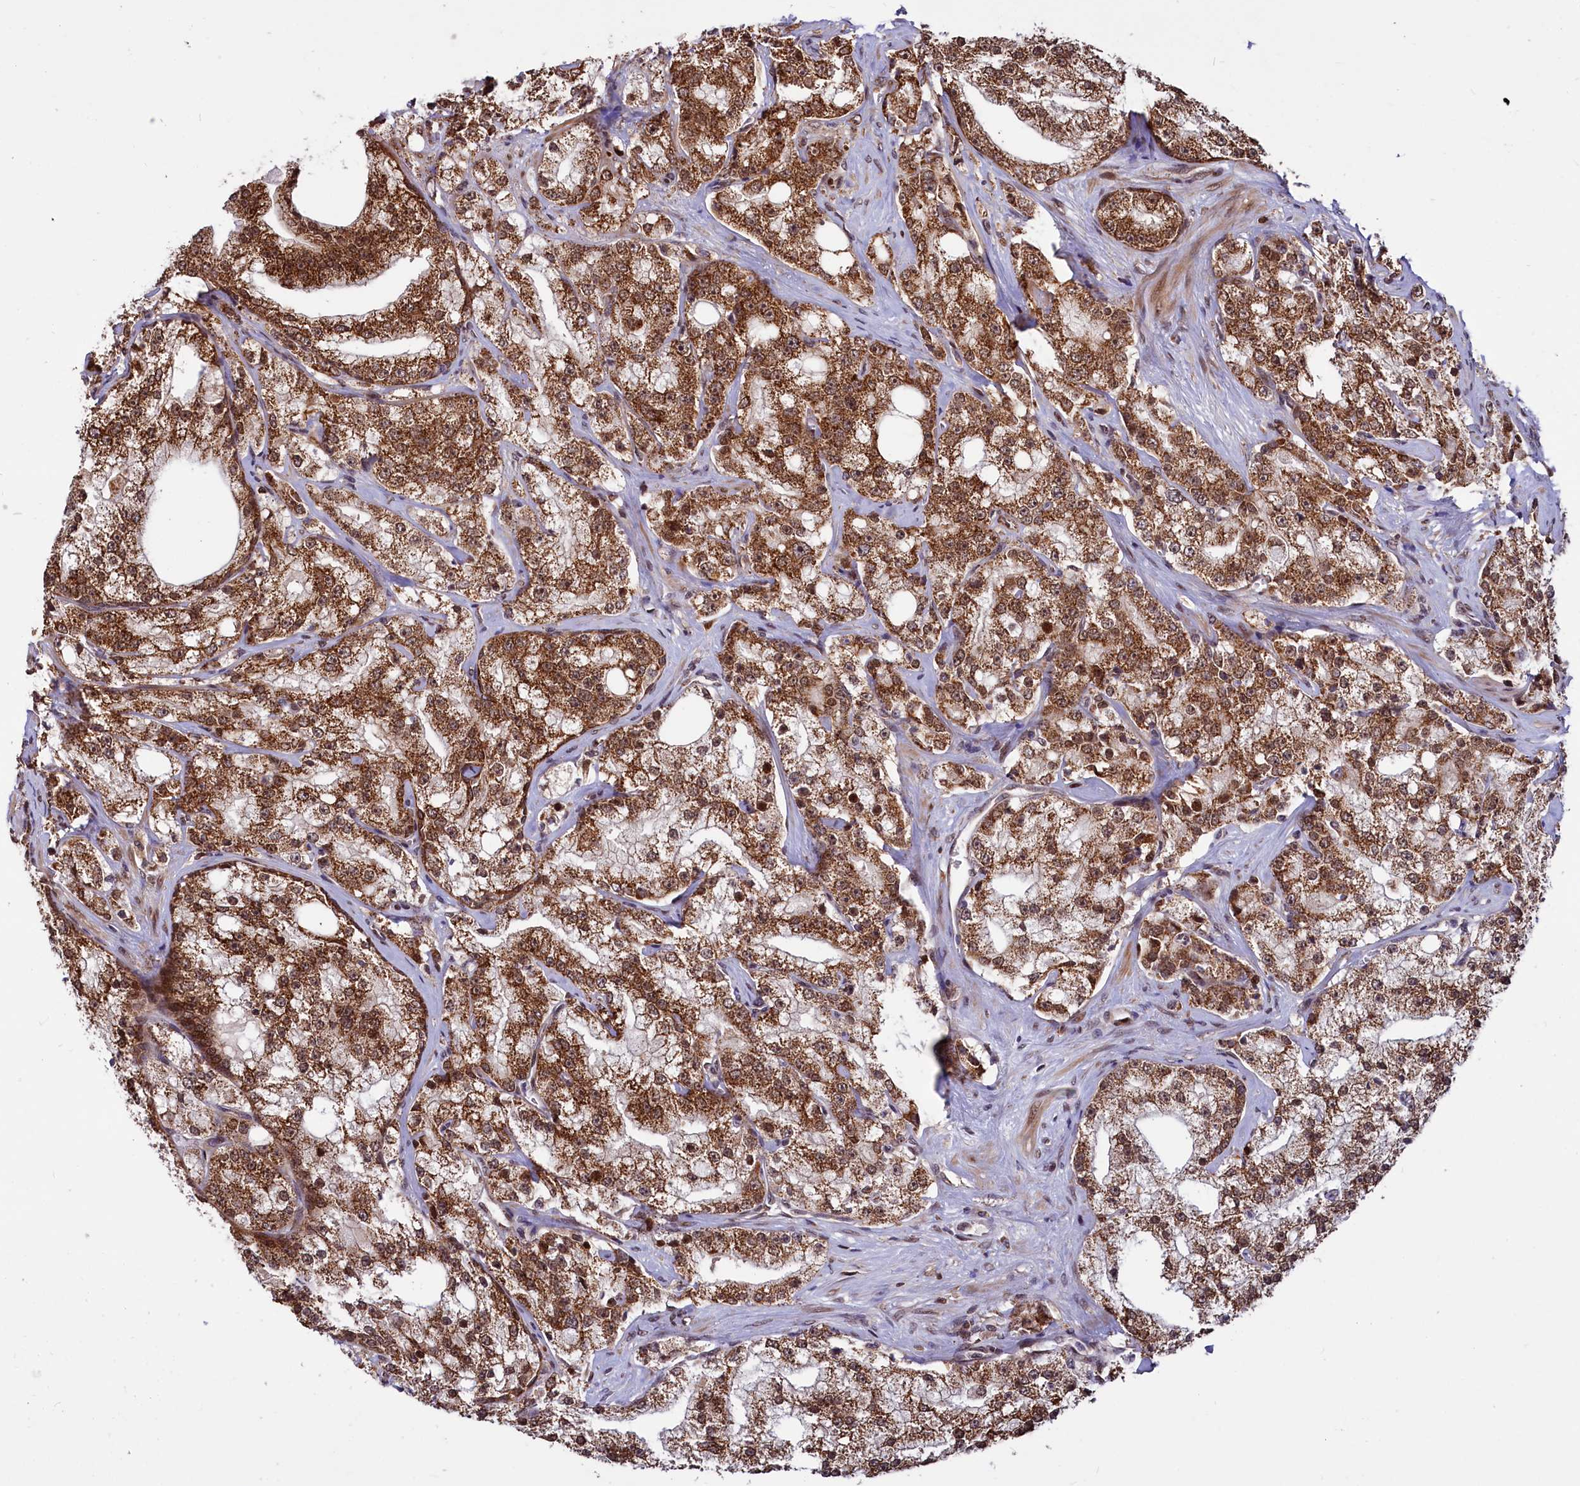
{"staining": {"intensity": "moderate", "quantity": ">75%", "location": "cytoplasmic/membranous"}, "tissue": "prostate cancer", "cell_type": "Tumor cells", "image_type": "cancer", "snomed": [{"axis": "morphology", "description": "Adenocarcinoma, High grade"}, {"axis": "topography", "description": "Prostate"}], "caption": "High-power microscopy captured an IHC photomicrograph of prostate adenocarcinoma (high-grade), revealing moderate cytoplasmic/membranous expression in about >75% of tumor cells. Ihc stains the protein in brown and the nuclei are stained blue.", "gene": "PHC3", "patient": {"sex": "male", "age": 64}}